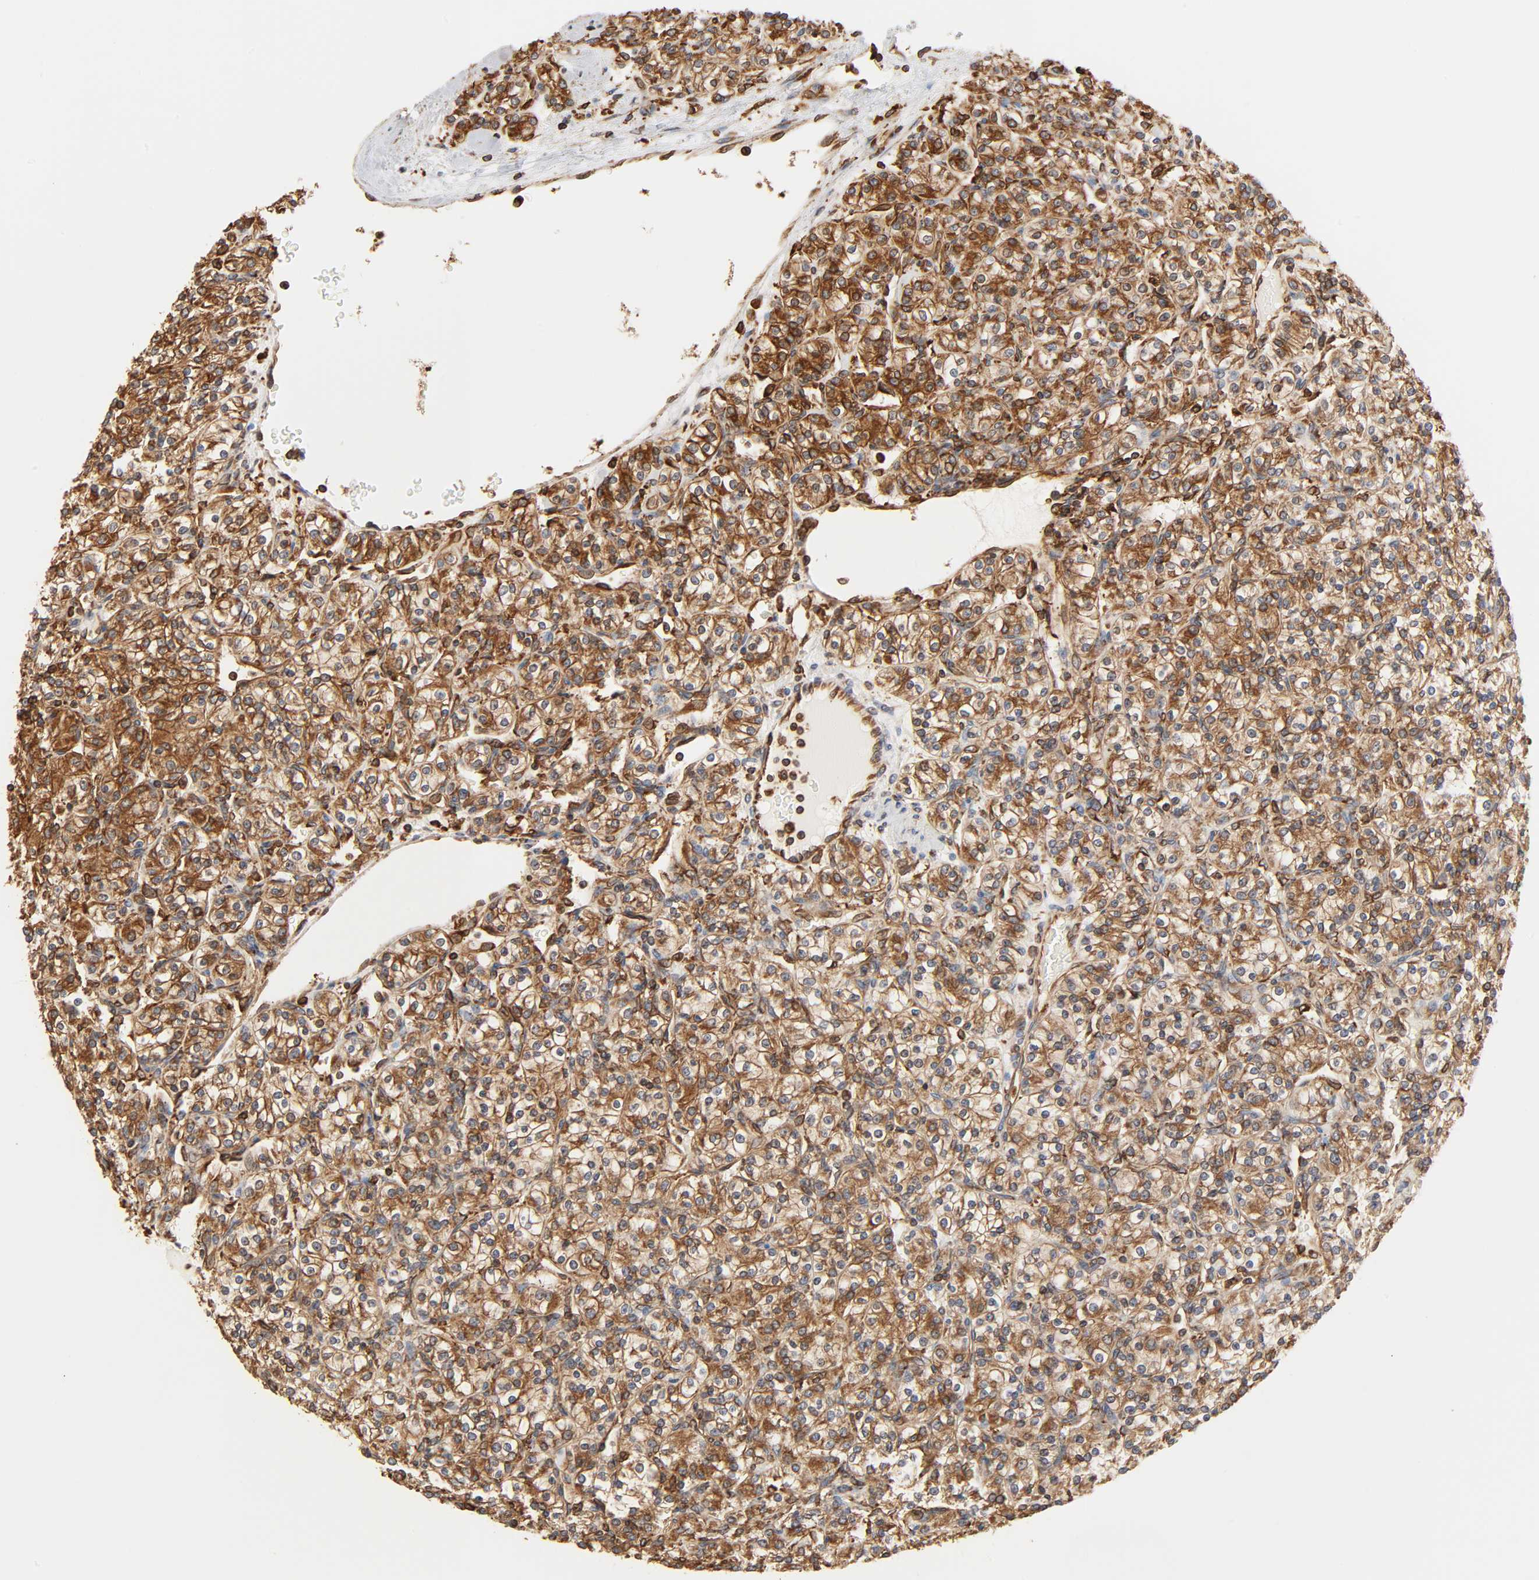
{"staining": {"intensity": "strong", "quantity": ">75%", "location": "cytoplasmic/membranous"}, "tissue": "renal cancer", "cell_type": "Tumor cells", "image_type": "cancer", "snomed": [{"axis": "morphology", "description": "Adenocarcinoma, NOS"}, {"axis": "topography", "description": "Kidney"}], "caption": "Immunohistochemistry (IHC) photomicrograph of neoplastic tissue: human adenocarcinoma (renal) stained using immunohistochemistry (IHC) shows high levels of strong protein expression localized specifically in the cytoplasmic/membranous of tumor cells, appearing as a cytoplasmic/membranous brown color.", "gene": "BCAP31", "patient": {"sex": "male", "age": 77}}